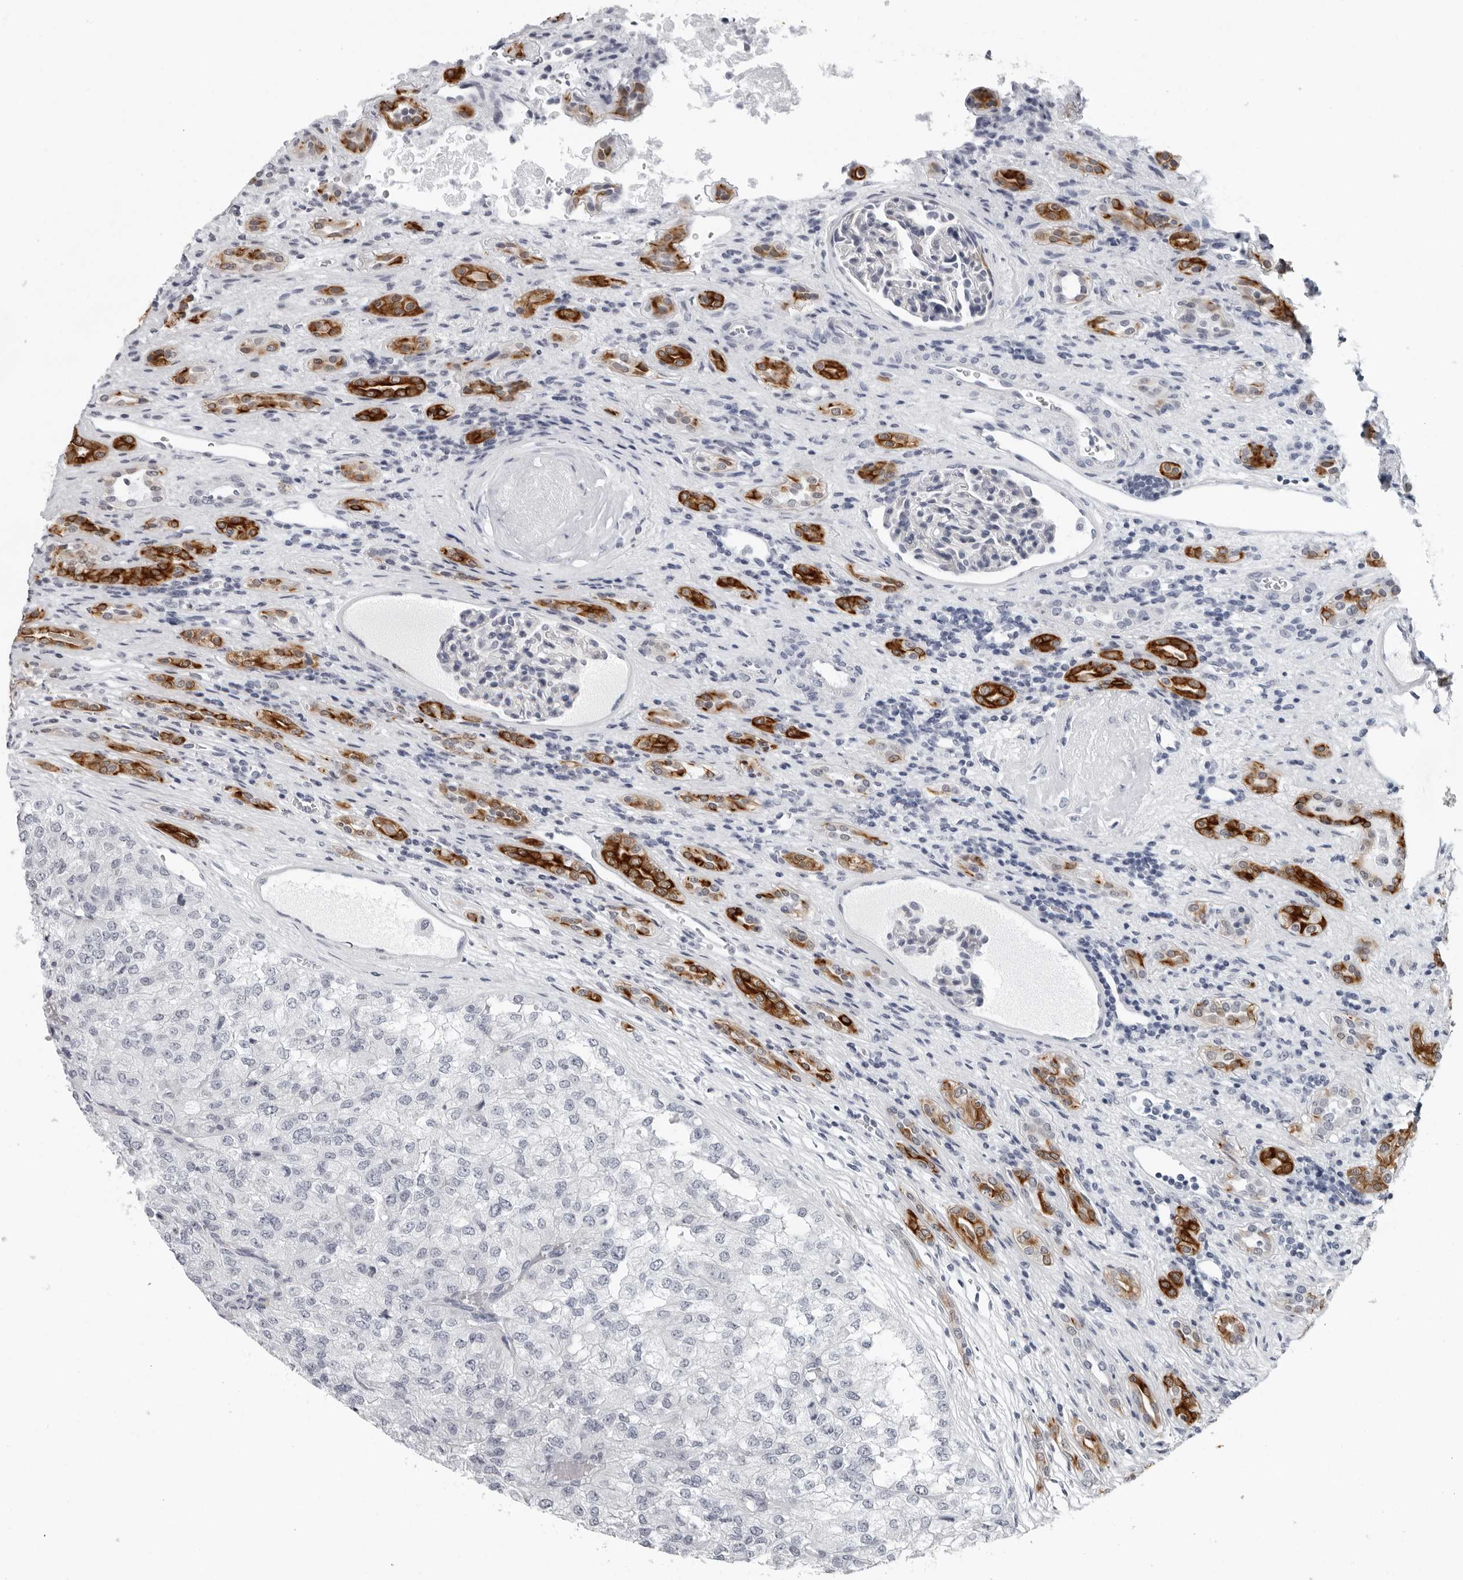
{"staining": {"intensity": "negative", "quantity": "none", "location": "none"}, "tissue": "renal cancer", "cell_type": "Tumor cells", "image_type": "cancer", "snomed": [{"axis": "morphology", "description": "Adenocarcinoma, NOS"}, {"axis": "topography", "description": "Kidney"}], "caption": "Tumor cells are negative for protein expression in human renal cancer (adenocarcinoma).", "gene": "CCDC28B", "patient": {"sex": "female", "age": 54}}